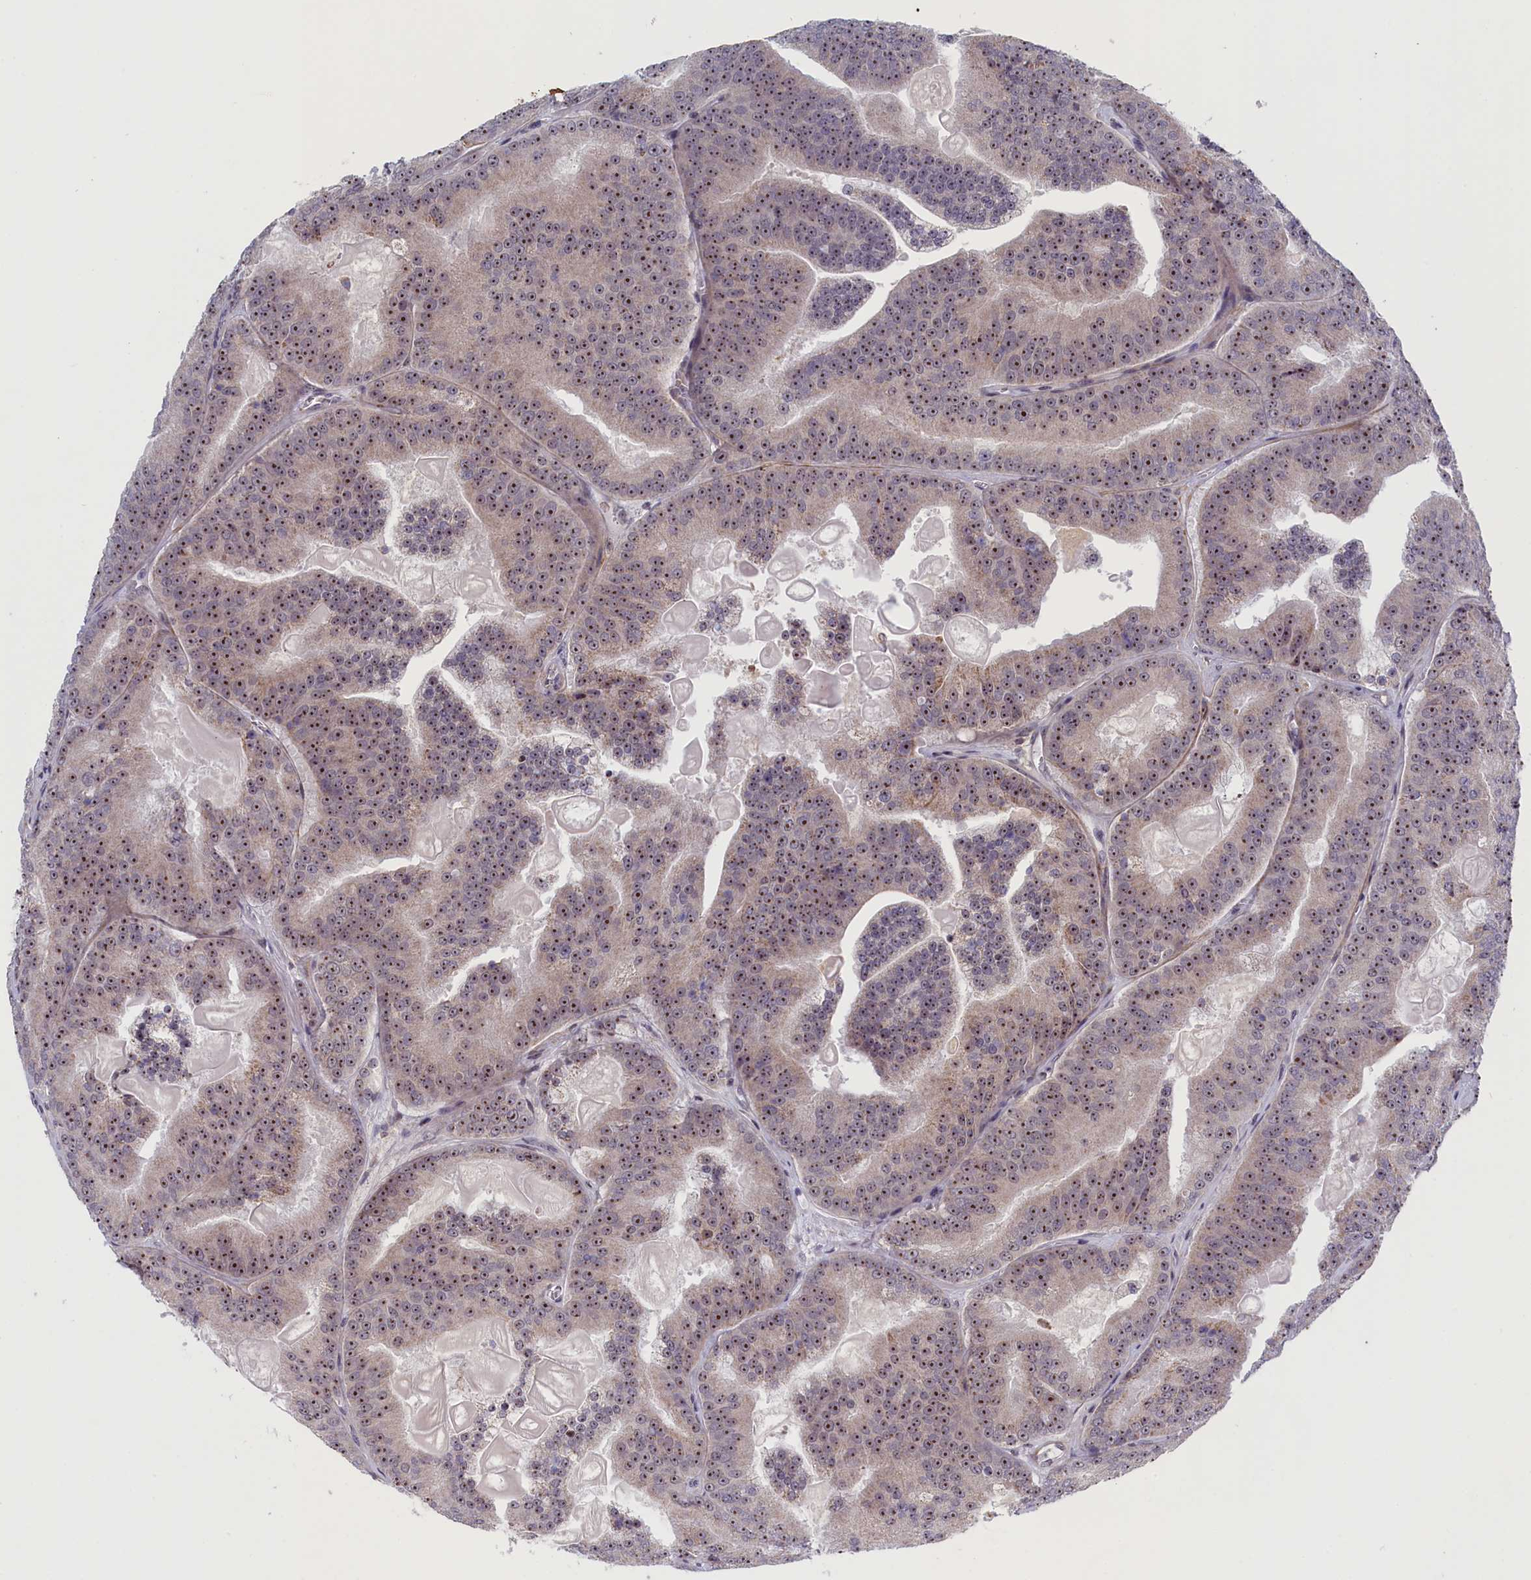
{"staining": {"intensity": "moderate", "quantity": ">75%", "location": "nuclear"}, "tissue": "prostate cancer", "cell_type": "Tumor cells", "image_type": "cancer", "snomed": [{"axis": "morphology", "description": "Adenocarcinoma, High grade"}, {"axis": "topography", "description": "Prostate"}], "caption": "Prostate cancer stained with a brown dye reveals moderate nuclear positive staining in about >75% of tumor cells.", "gene": "PPAN", "patient": {"sex": "male", "age": 61}}